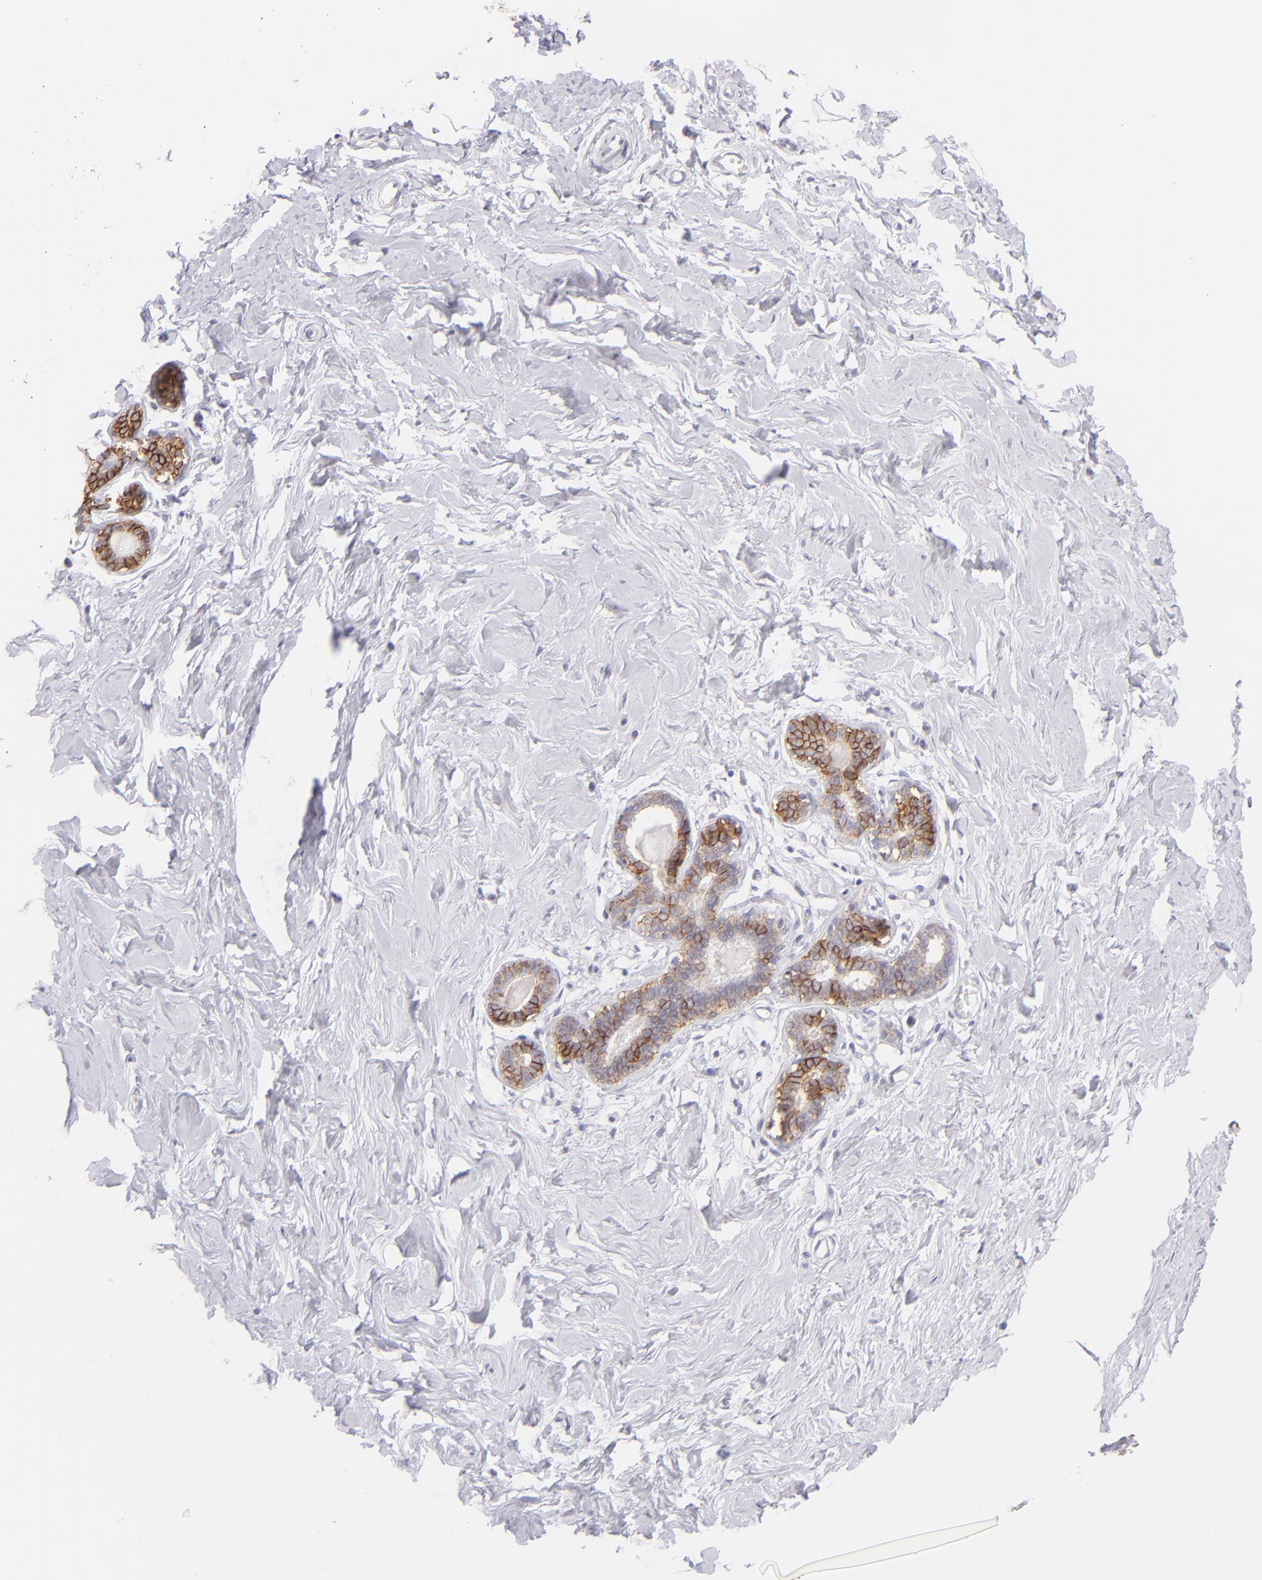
{"staining": {"intensity": "negative", "quantity": "none", "location": "none"}, "tissue": "breast", "cell_type": "Adipocytes", "image_type": "normal", "snomed": [{"axis": "morphology", "description": "Normal tissue, NOS"}, {"axis": "topography", "description": "Breast"}], "caption": "Micrograph shows no protein staining in adipocytes of normal breast.", "gene": "CLDN4", "patient": {"sex": "female", "age": 23}}